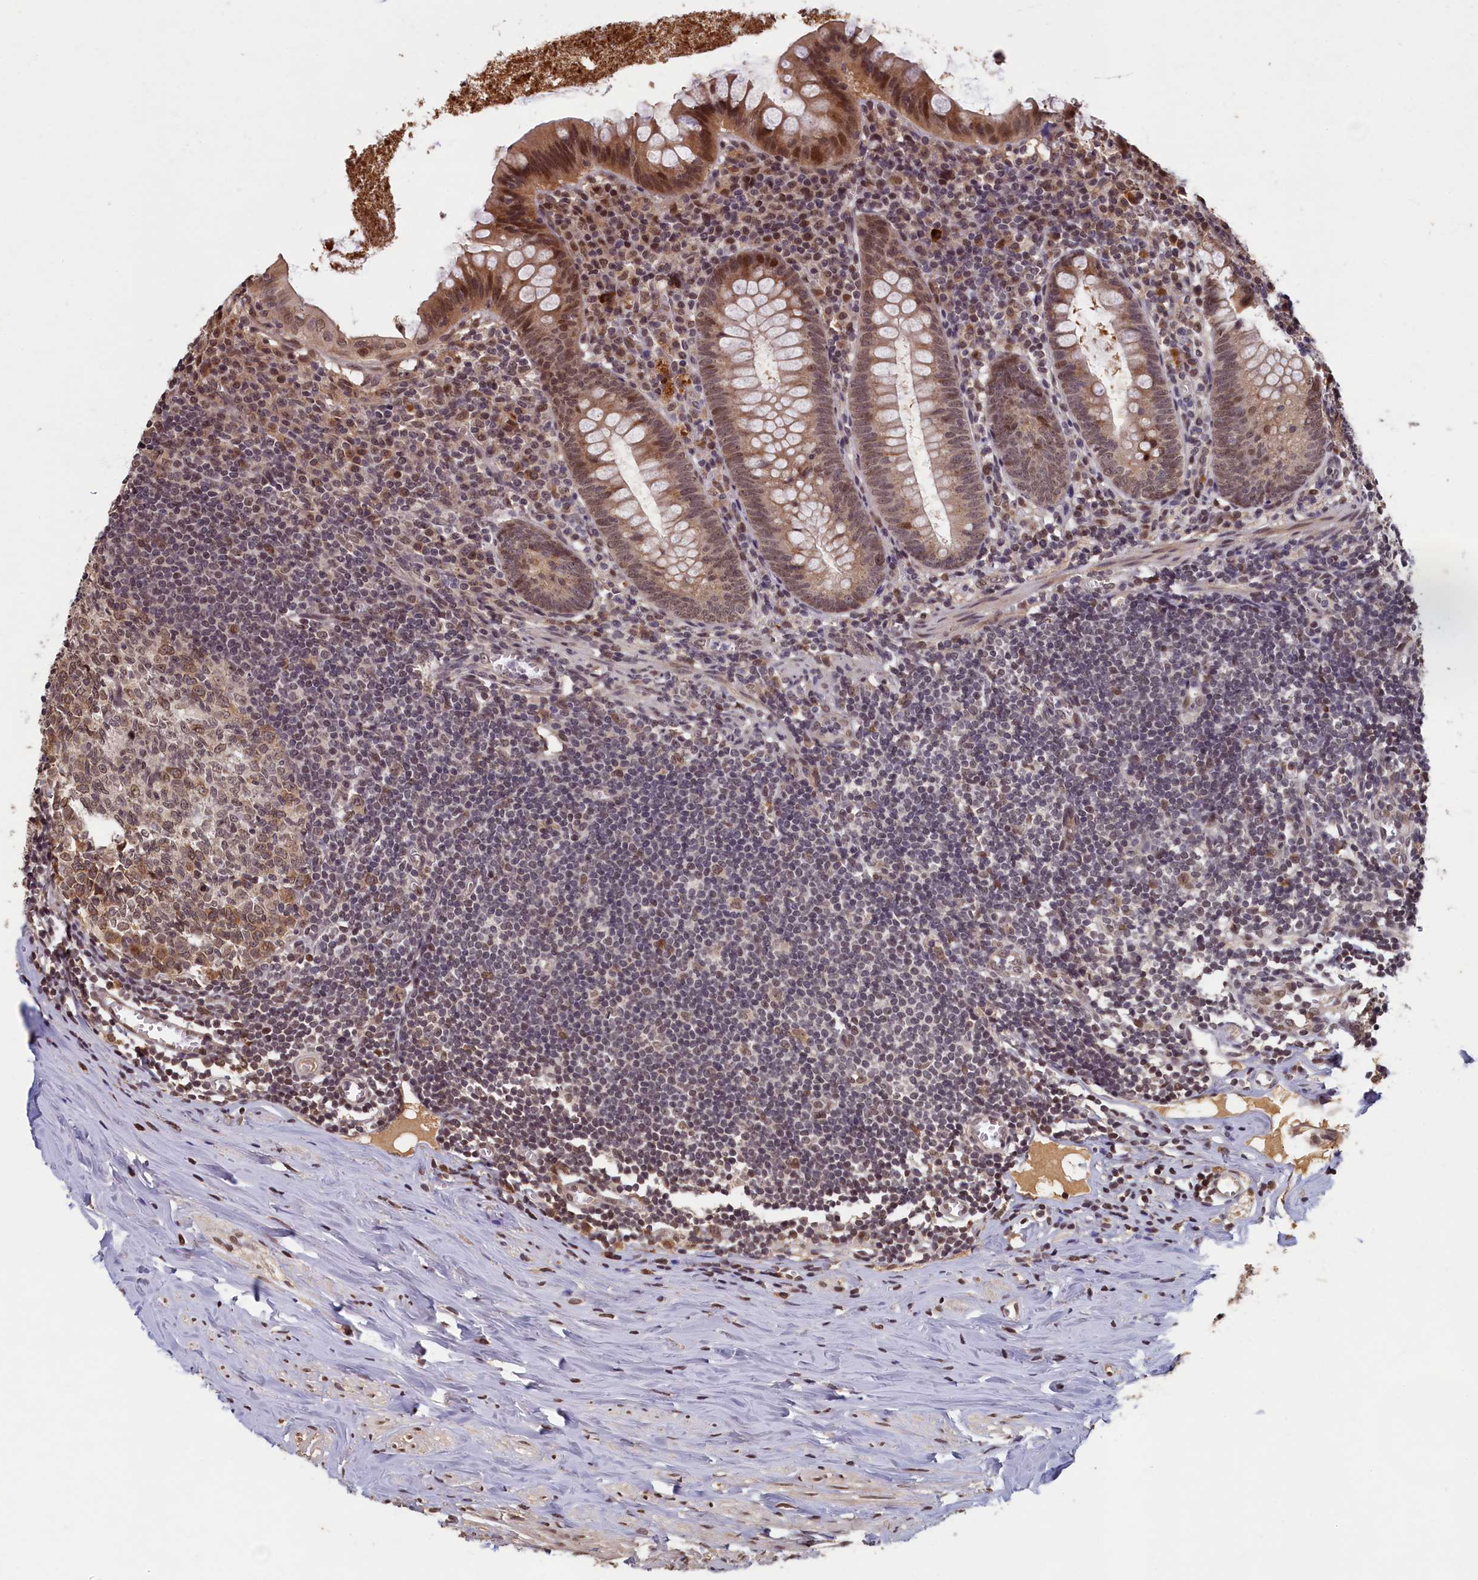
{"staining": {"intensity": "moderate", "quantity": ">75%", "location": "cytoplasmic/membranous,nuclear"}, "tissue": "appendix", "cell_type": "Glandular cells", "image_type": "normal", "snomed": [{"axis": "morphology", "description": "Normal tissue, NOS"}, {"axis": "topography", "description": "Appendix"}], "caption": "A high-resolution photomicrograph shows IHC staining of benign appendix, which exhibits moderate cytoplasmic/membranous,nuclear expression in about >75% of glandular cells.", "gene": "CKAP2L", "patient": {"sex": "female", "age": 51}}